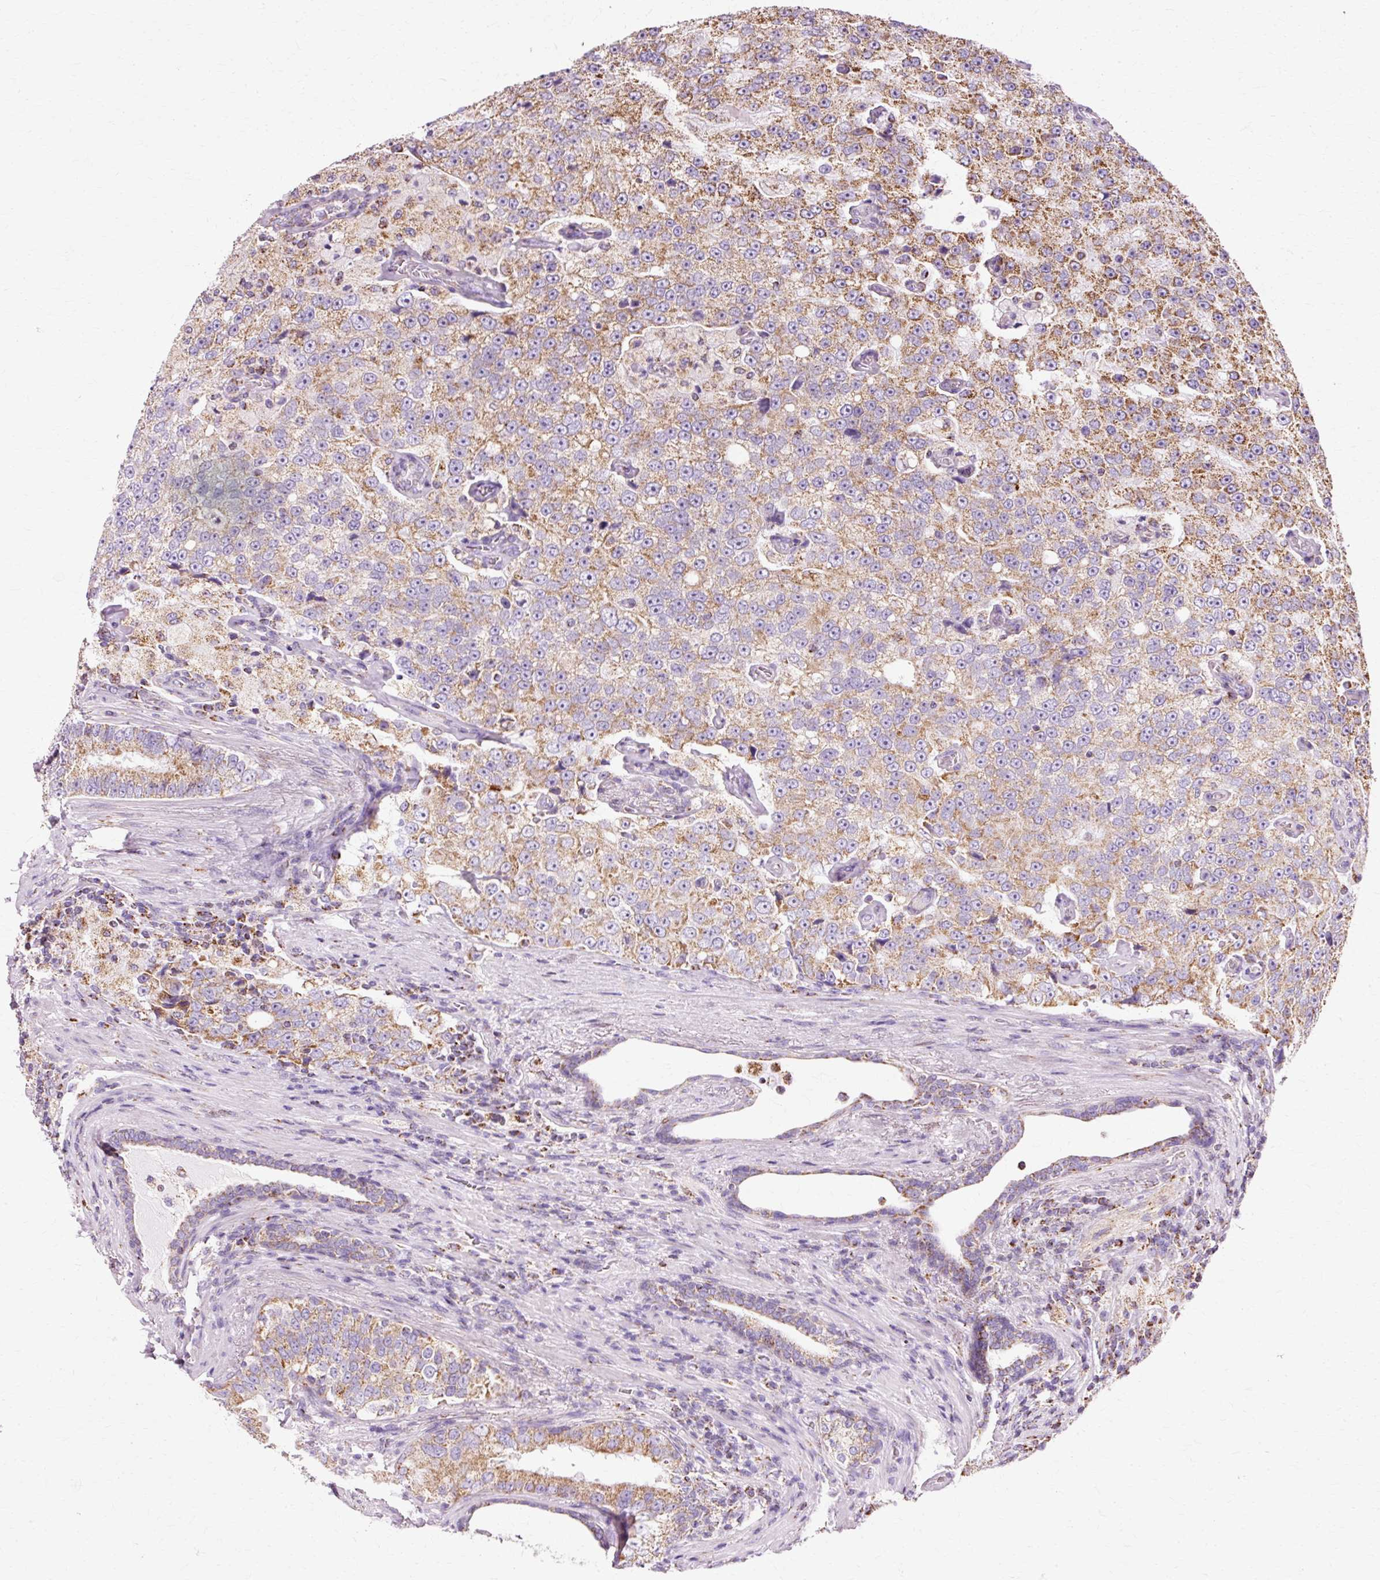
{"staining": {"intensity": "moderate", "quantity": ">75%", "location": "cytoplasmic/membranous"}, "tissue": "prostate cancer", "cell_type": "Tumor cells", "image_type": "cancer", "snomed": [{"axis": "morphology", "description": "Adenocarcinoma, High grade"}, {"axis": "topography", "description": "Prostate"}], "caption": "Prostate cancer stained with a protein marker exhibits moderate staining in tumor cells.", "gene": "ATP5PO", "patient": {"sex": "male", "age": 70}}